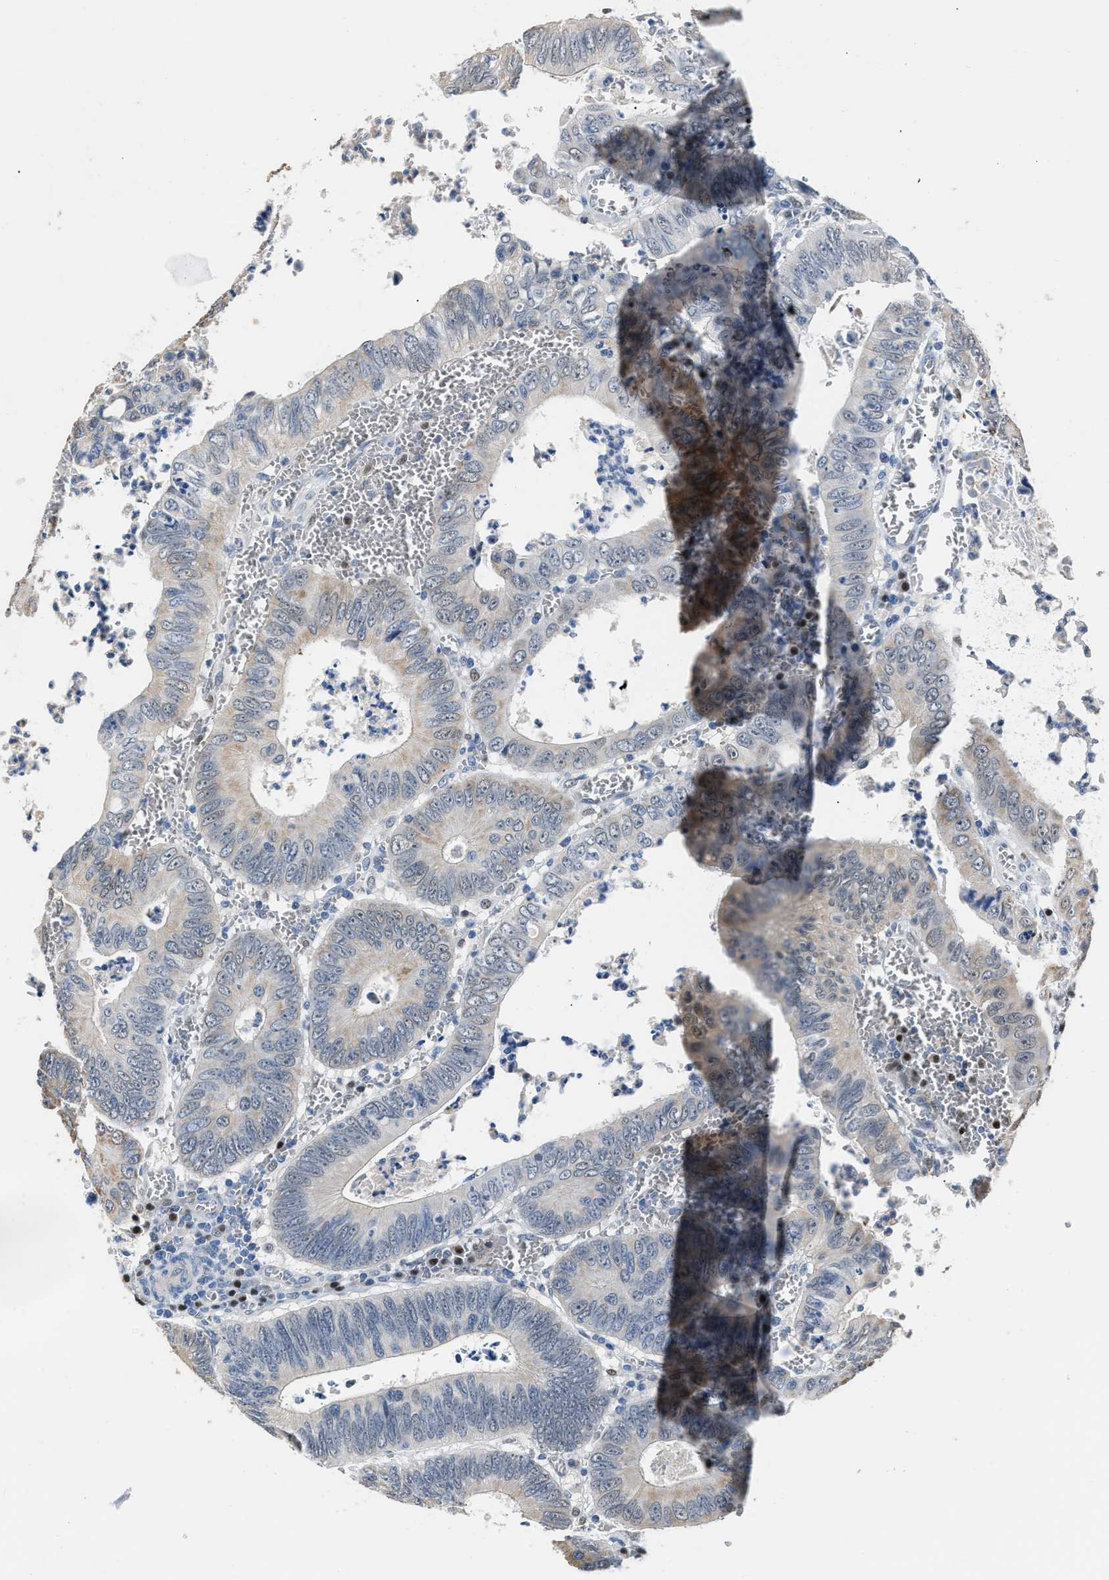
{"staining": {"intensity": "weak", "quantity": "<25%", "location": "cytoplasmic/membranous"}, "tissue": "colorectal cancer", "cell_type": "Tumor cells", "image_type": "cancer", "snomed": [{"axis": "morphology", "description": "Inflammation, NOS"}, {"axis": "morphology", "description": "Adenocarcinoma, NOS"}, {"axis": "topography", "description": "Colon"}], "caption": "Immunohistochemical staining of colorectal adenocarcinoma shows no significant positivity in tumor cells.", "gene": "NSUN5", "patient": {"sex": "male", "age": 72}}